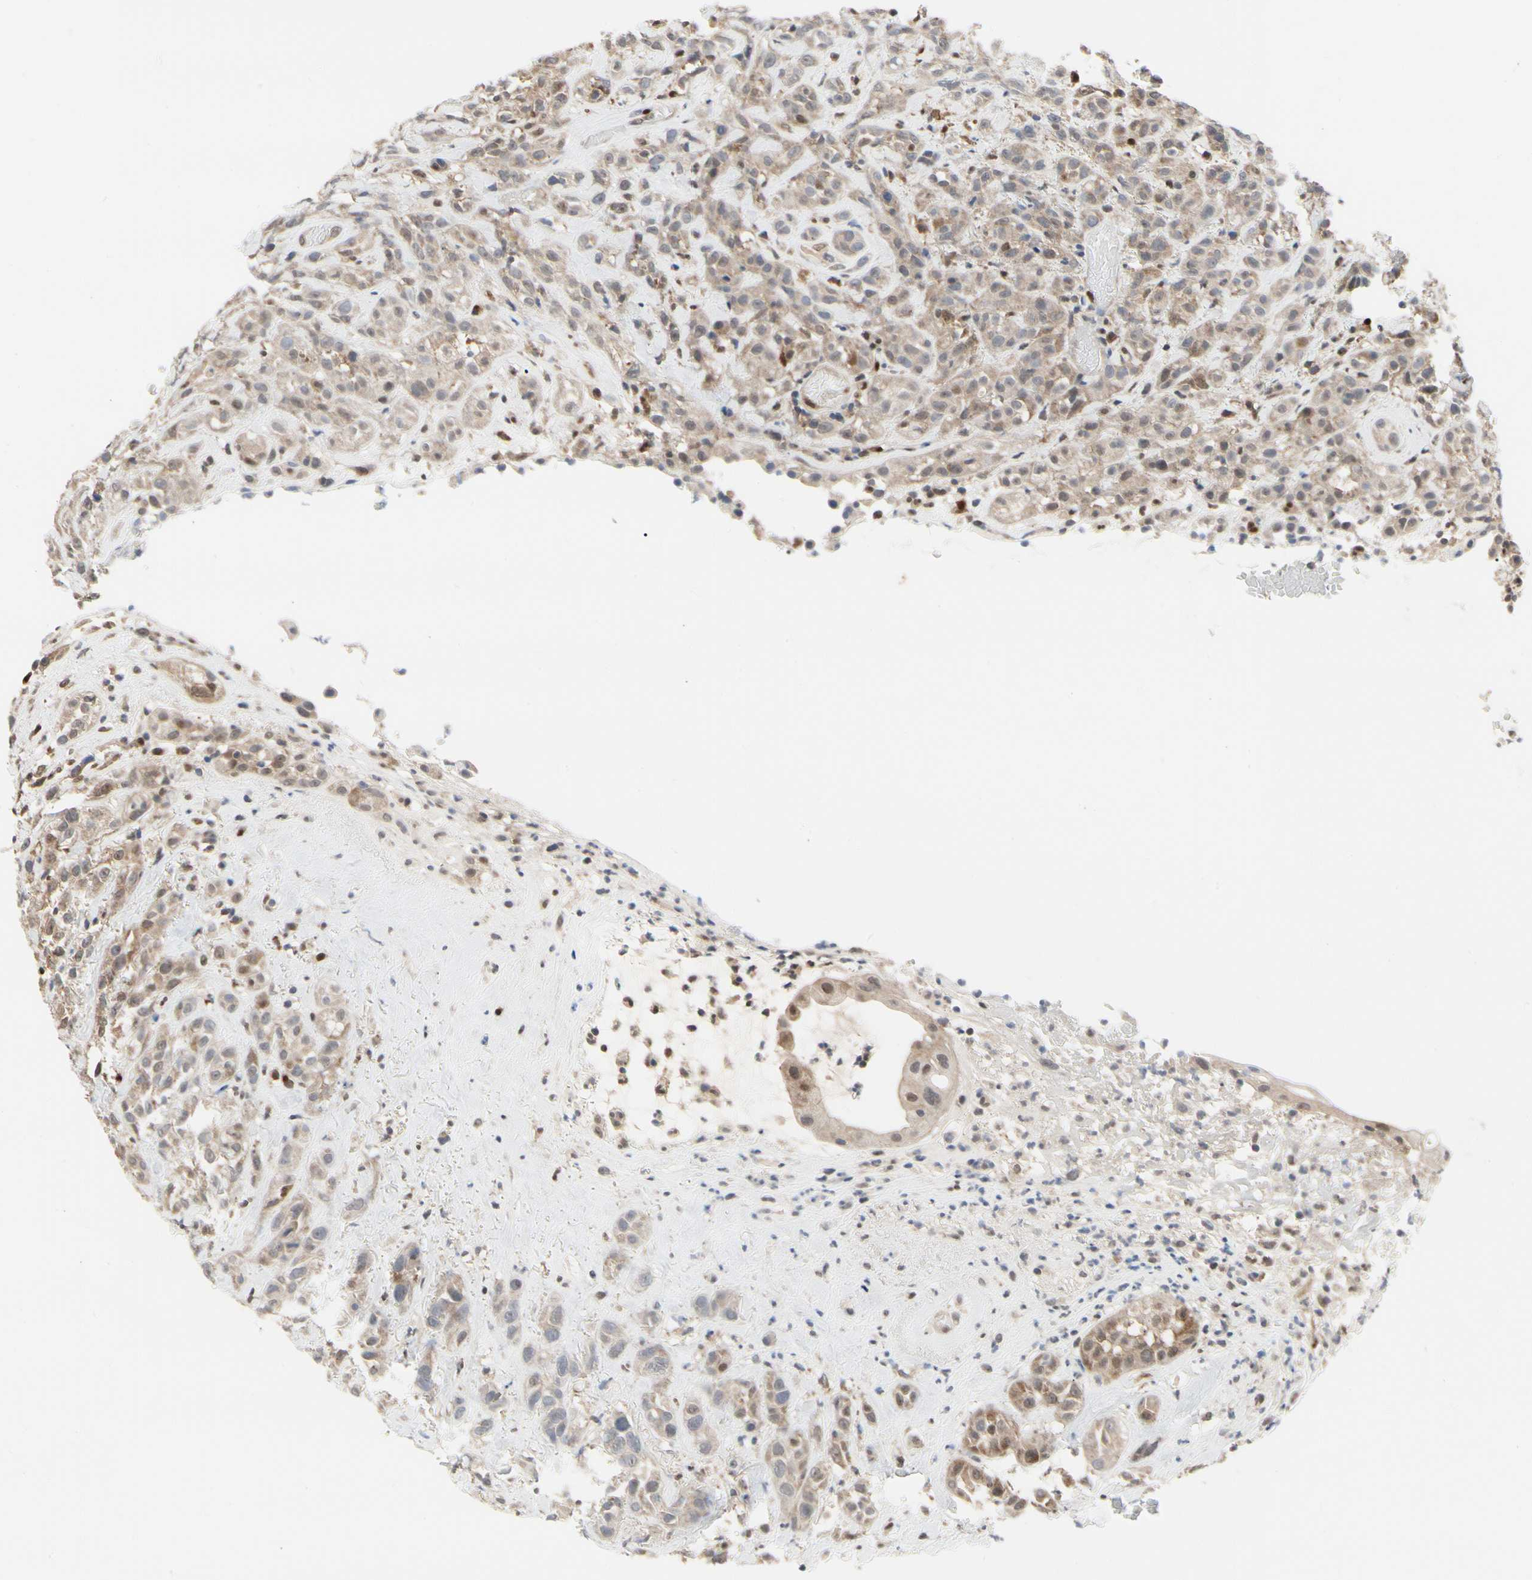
{"staining": {"intensity": "weak", "quantity": ">75%", "location": "cytoplasmic/membranous"}, "tissue": "head and neck cancer", "cell_type": "Tumor cells", "image_type": "cancer", "snomed": [{"axis": "morphology", "description": "Squamous cell carcinoma, NOS"}, {"axis": "topography", "description": "Head-Neck"}], "caption": "Immunohistochemical staining of head and neck cancer (squamous cell carcinoma) reveals low levels of weak cytoplasmic/membranous protein staining in approximately >75% of tumor cells. (IHC, brightfield microscopy, high magnification).", "gene": "CDK5", "patient": {"sex": "male", "age": 62}}